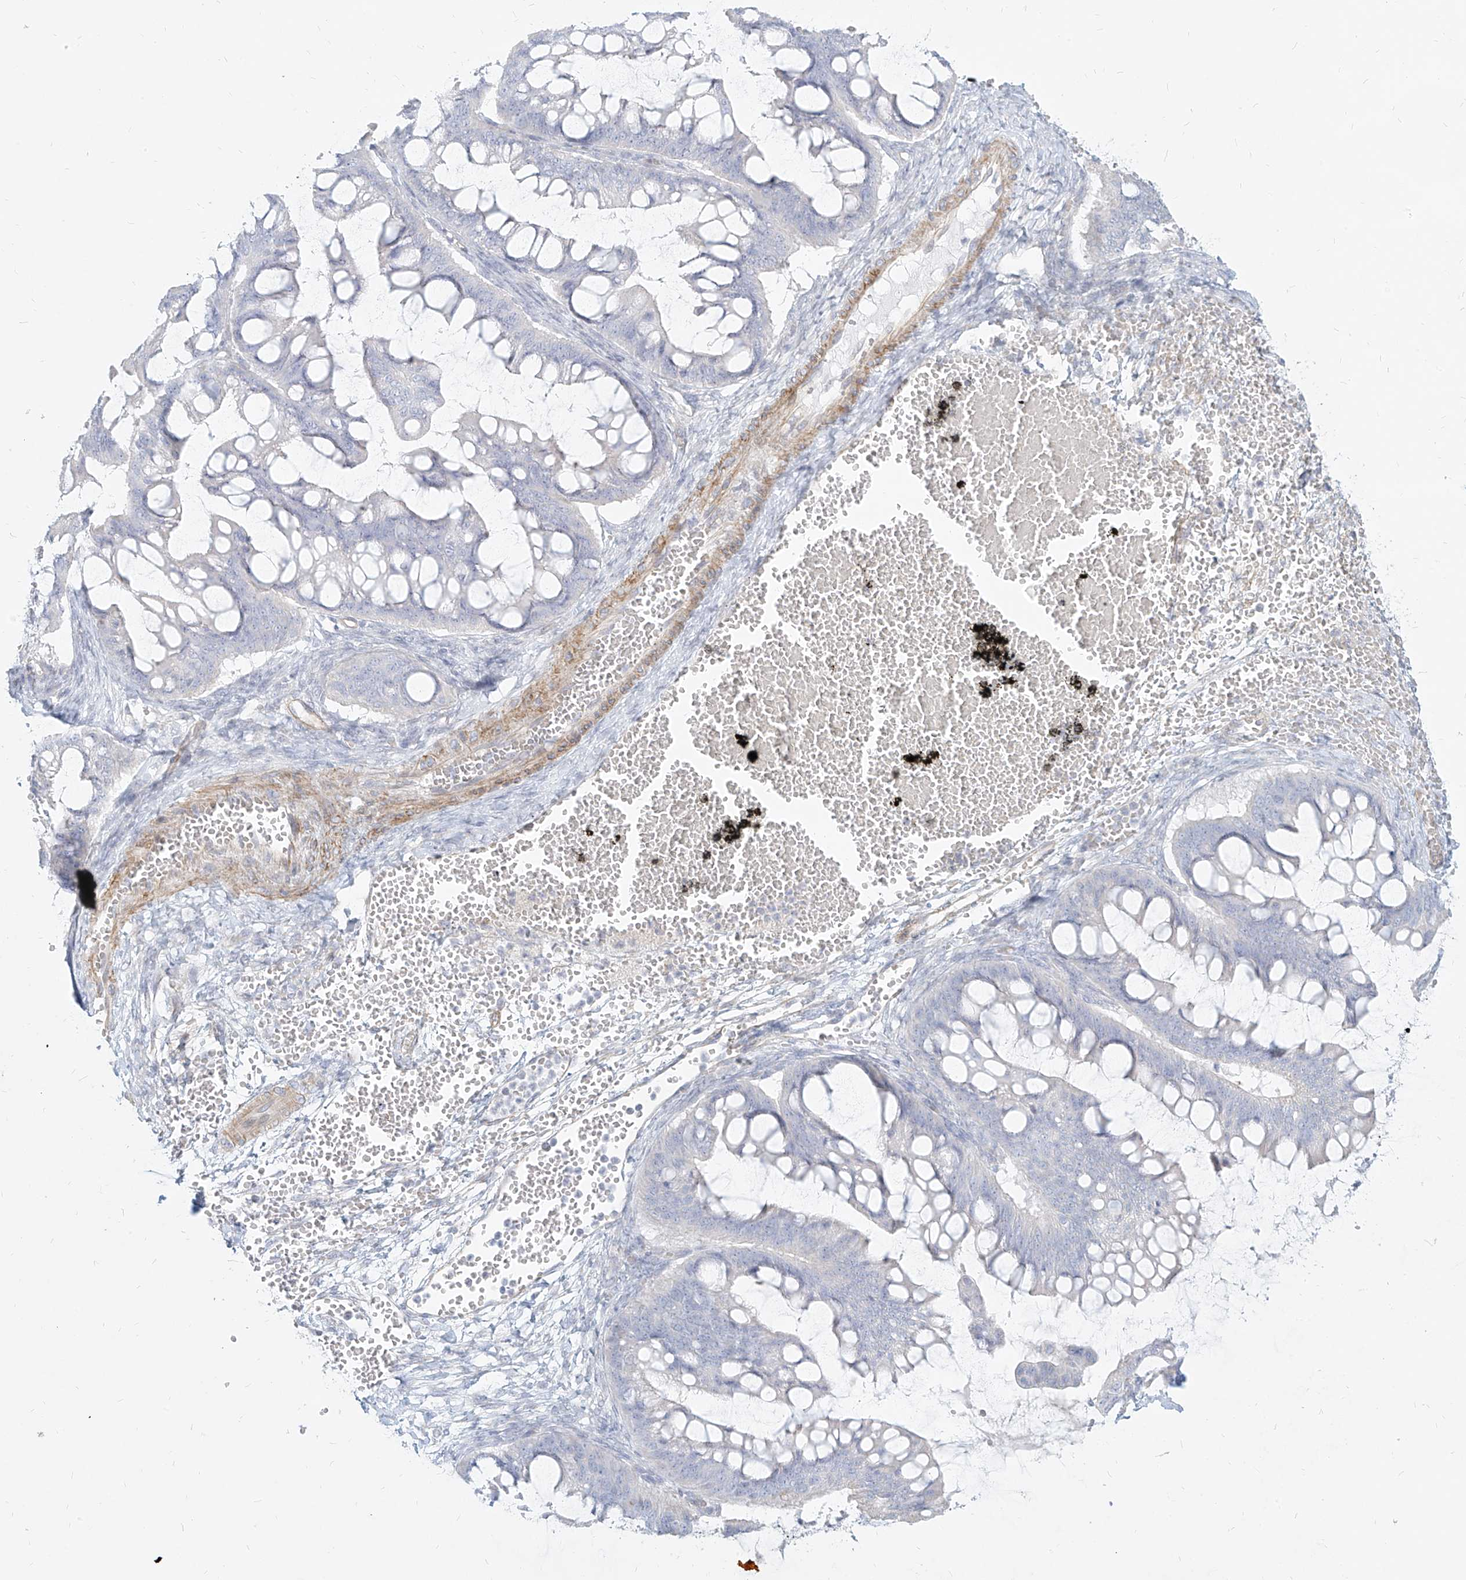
{"staining": {"intensity": "negative", "quantity": "none", "location": "none"}, "tissue": "ovarian cancer", "cell_type": "Tumor cells", "image_type": "cancer", "snomed": [{"axis": "morphology", "description": "Cystadenocarcinoma, mucinous, NOS"}, {"axis": "topography", "description": "Ovary"}], "caption": "A high-resolution photomicrograph shows IHC staining of ovarian cancer (mucinous cystadenocarcinoma), which displays no significant expression in tumor cells.", "gene": "ITPKB", "patient": {"sex": "female", "age": 73}}